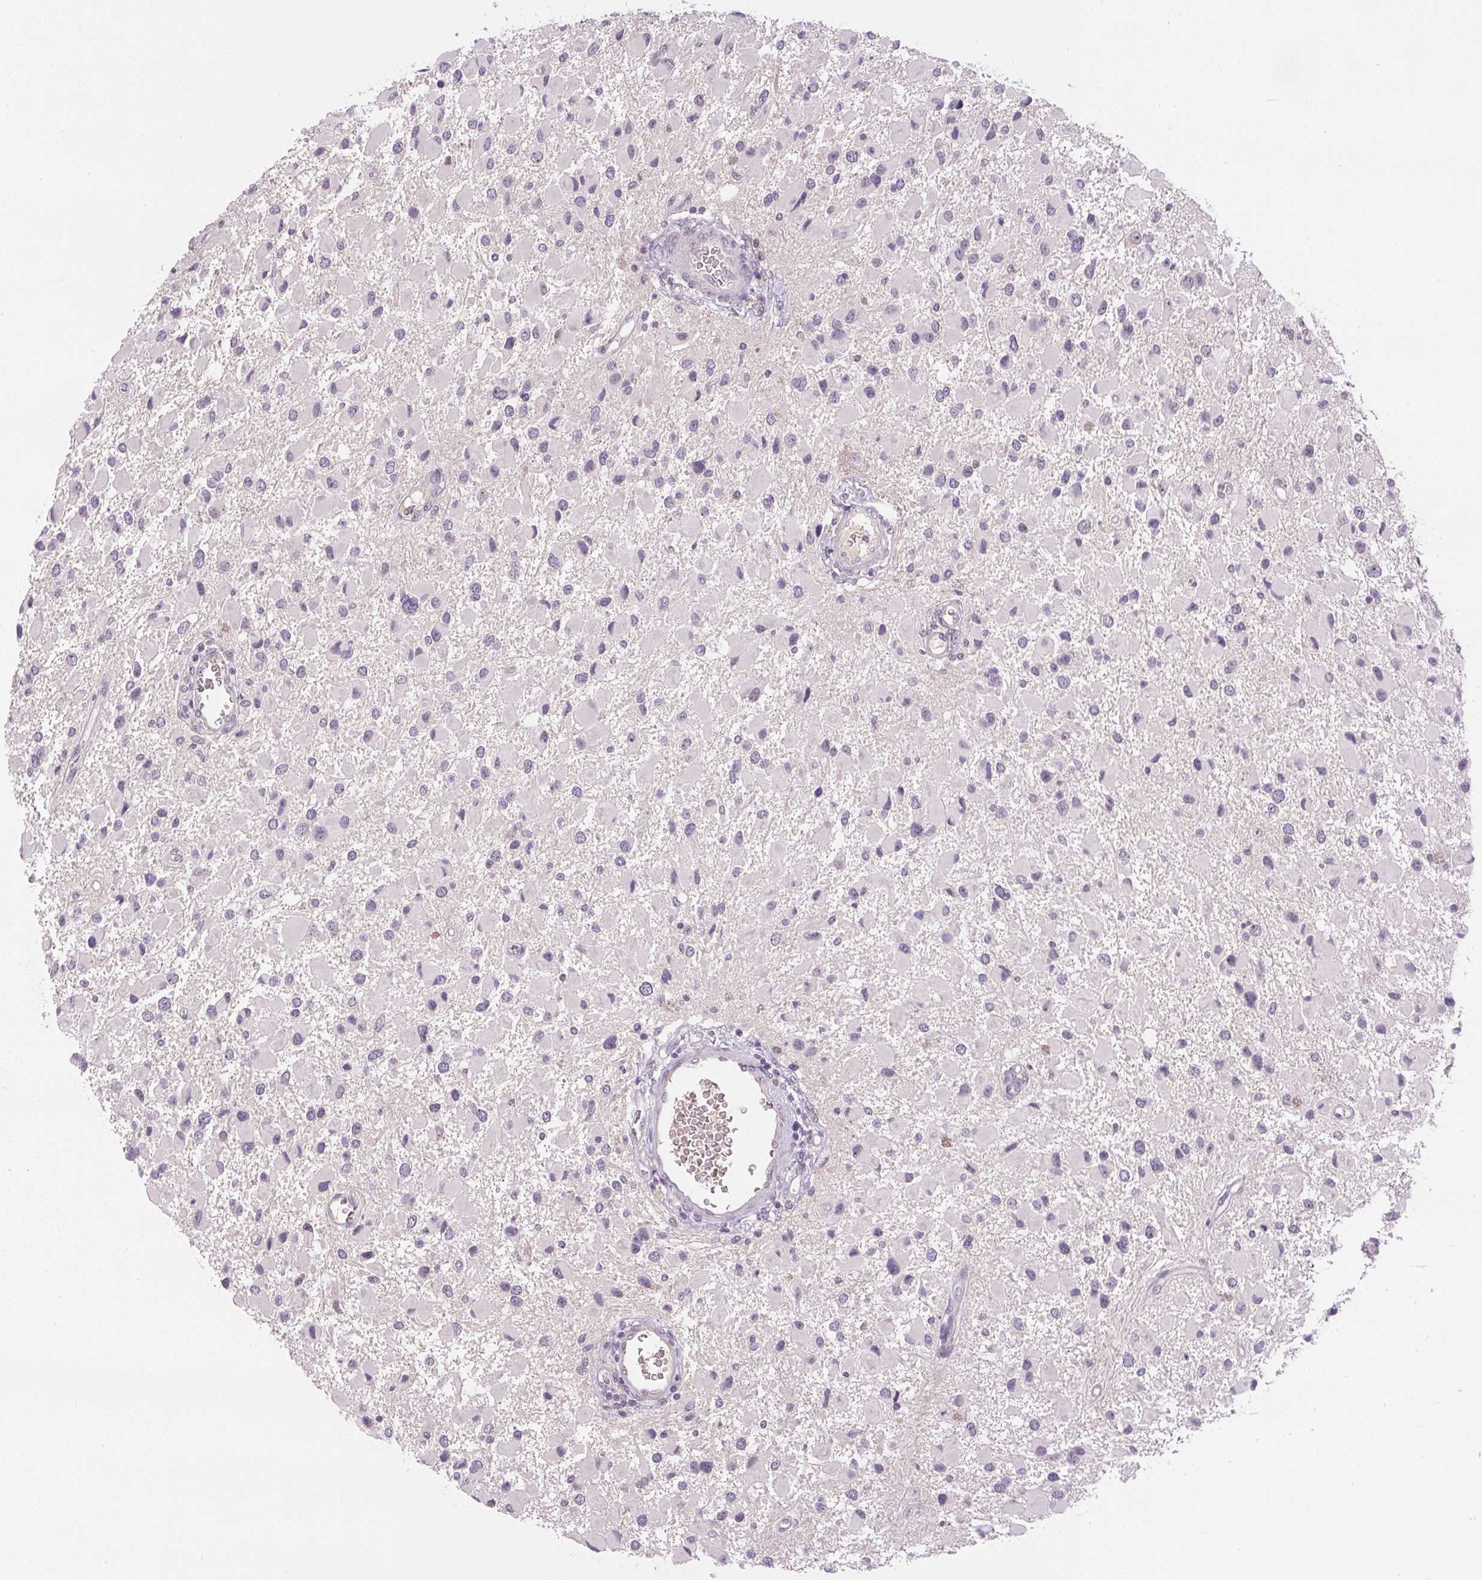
{"staining": {"intensity": "negative", "quantity": "none", "location": "none"}, "tissue": "glioma", "cell_type": "Tumor cells", "image_type": "cancer", "snomed": [{"axis": "morphology", "description": "Glioma, malignant, High grade"}, {"axis": "topography", "description": "Brain"}], "caption": "Immunohistochemistry (IHC) micrograph of human glioma stained for a protein (brown), which demonstrates no positivity in tumor cells.", "gene": "SGF29", "patient": {"sex": "male", "age": 53}}